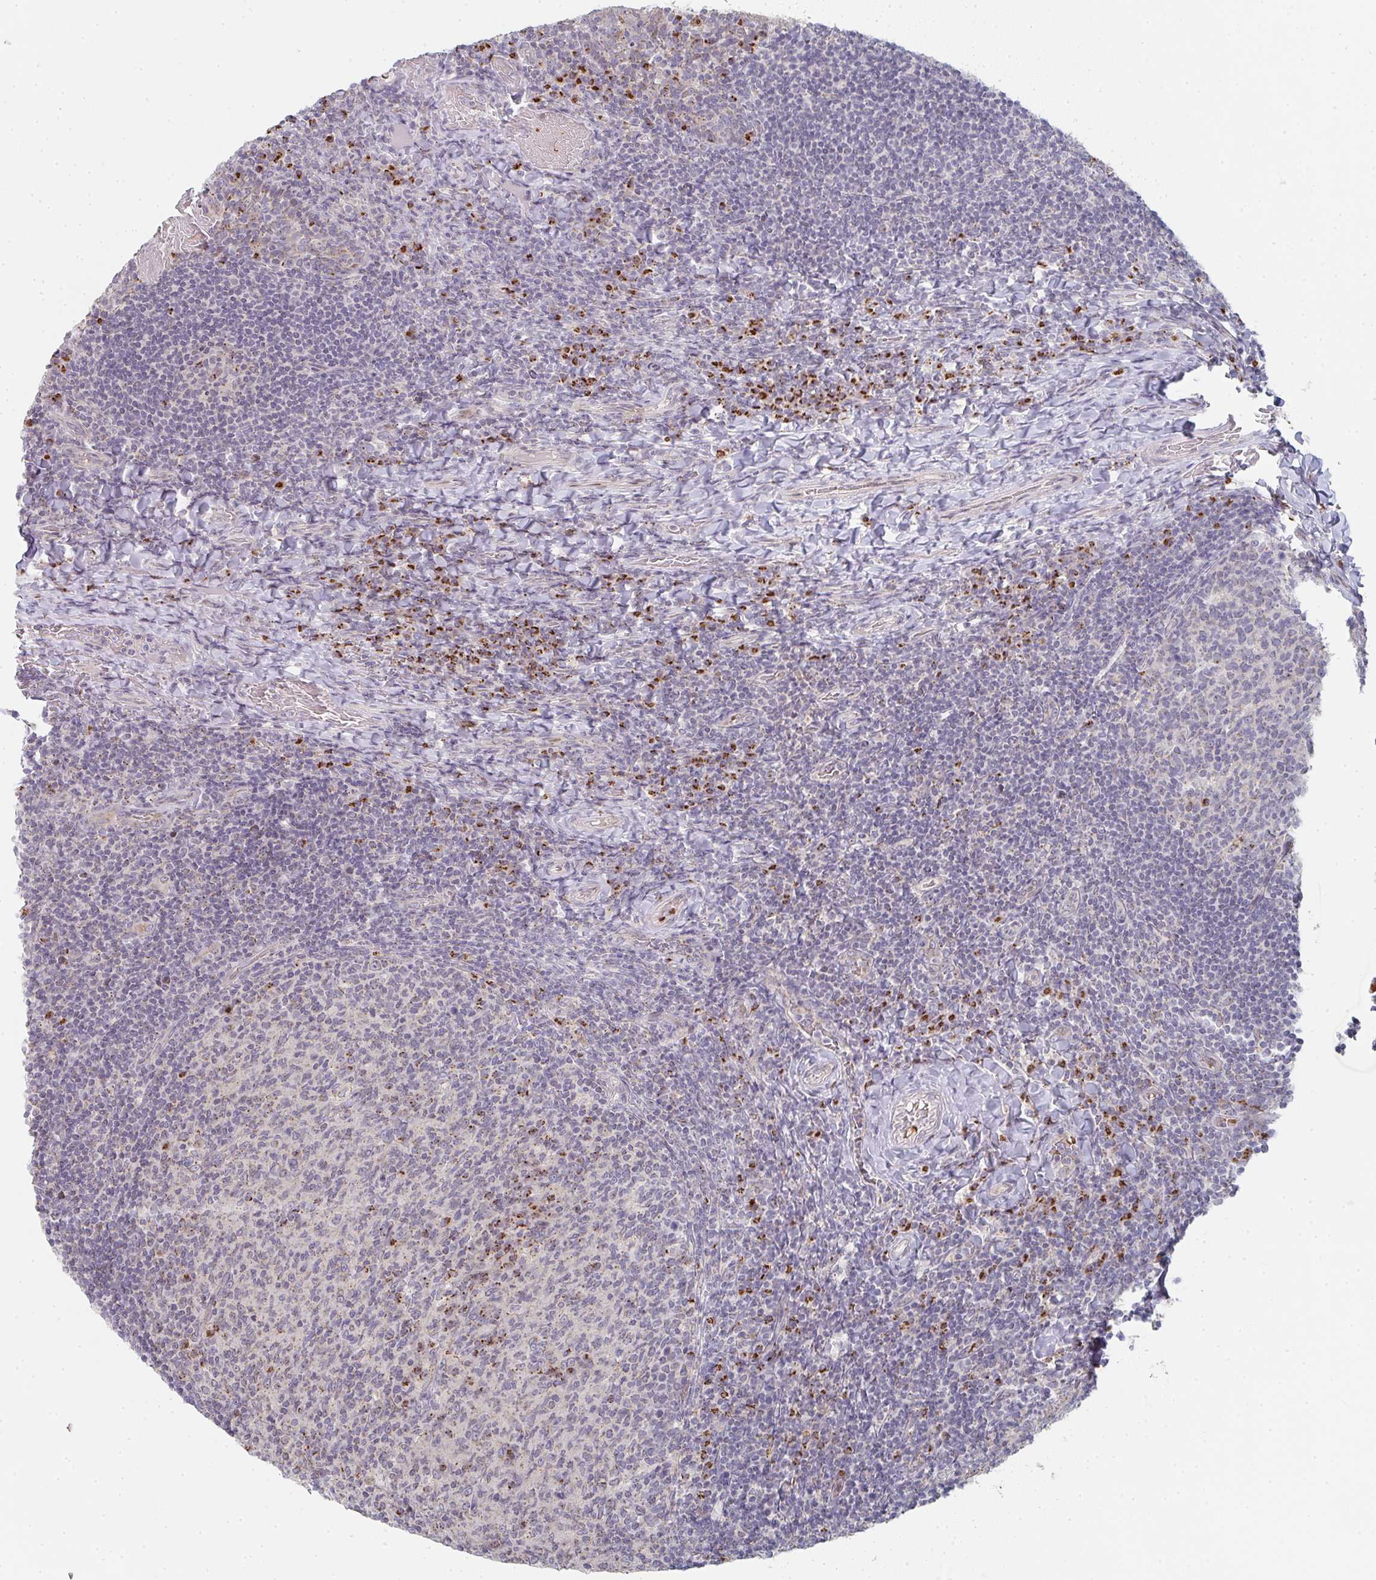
{"staining": {"intensity": "strong", "quantity": "<25%", "location": "cytoplasmic/membranous"}, "tissue": "tonsil", "cell_type": "Germinal center cells", "image_type": "normal", "snomed": [{"axis": "morphology", "description": "Normal tissue, NOS"}, {"axis": "topography", "description": "Tonsil"}], "caption": "Immunohistochemical staining of normal tonsil demonstrates <25% levels of strong cytoplasmic/membranous protein staining in approximately <25% of germinal center cells.", "gene": "ZNF526", "patient": {"sex": "female", "age": 10}}